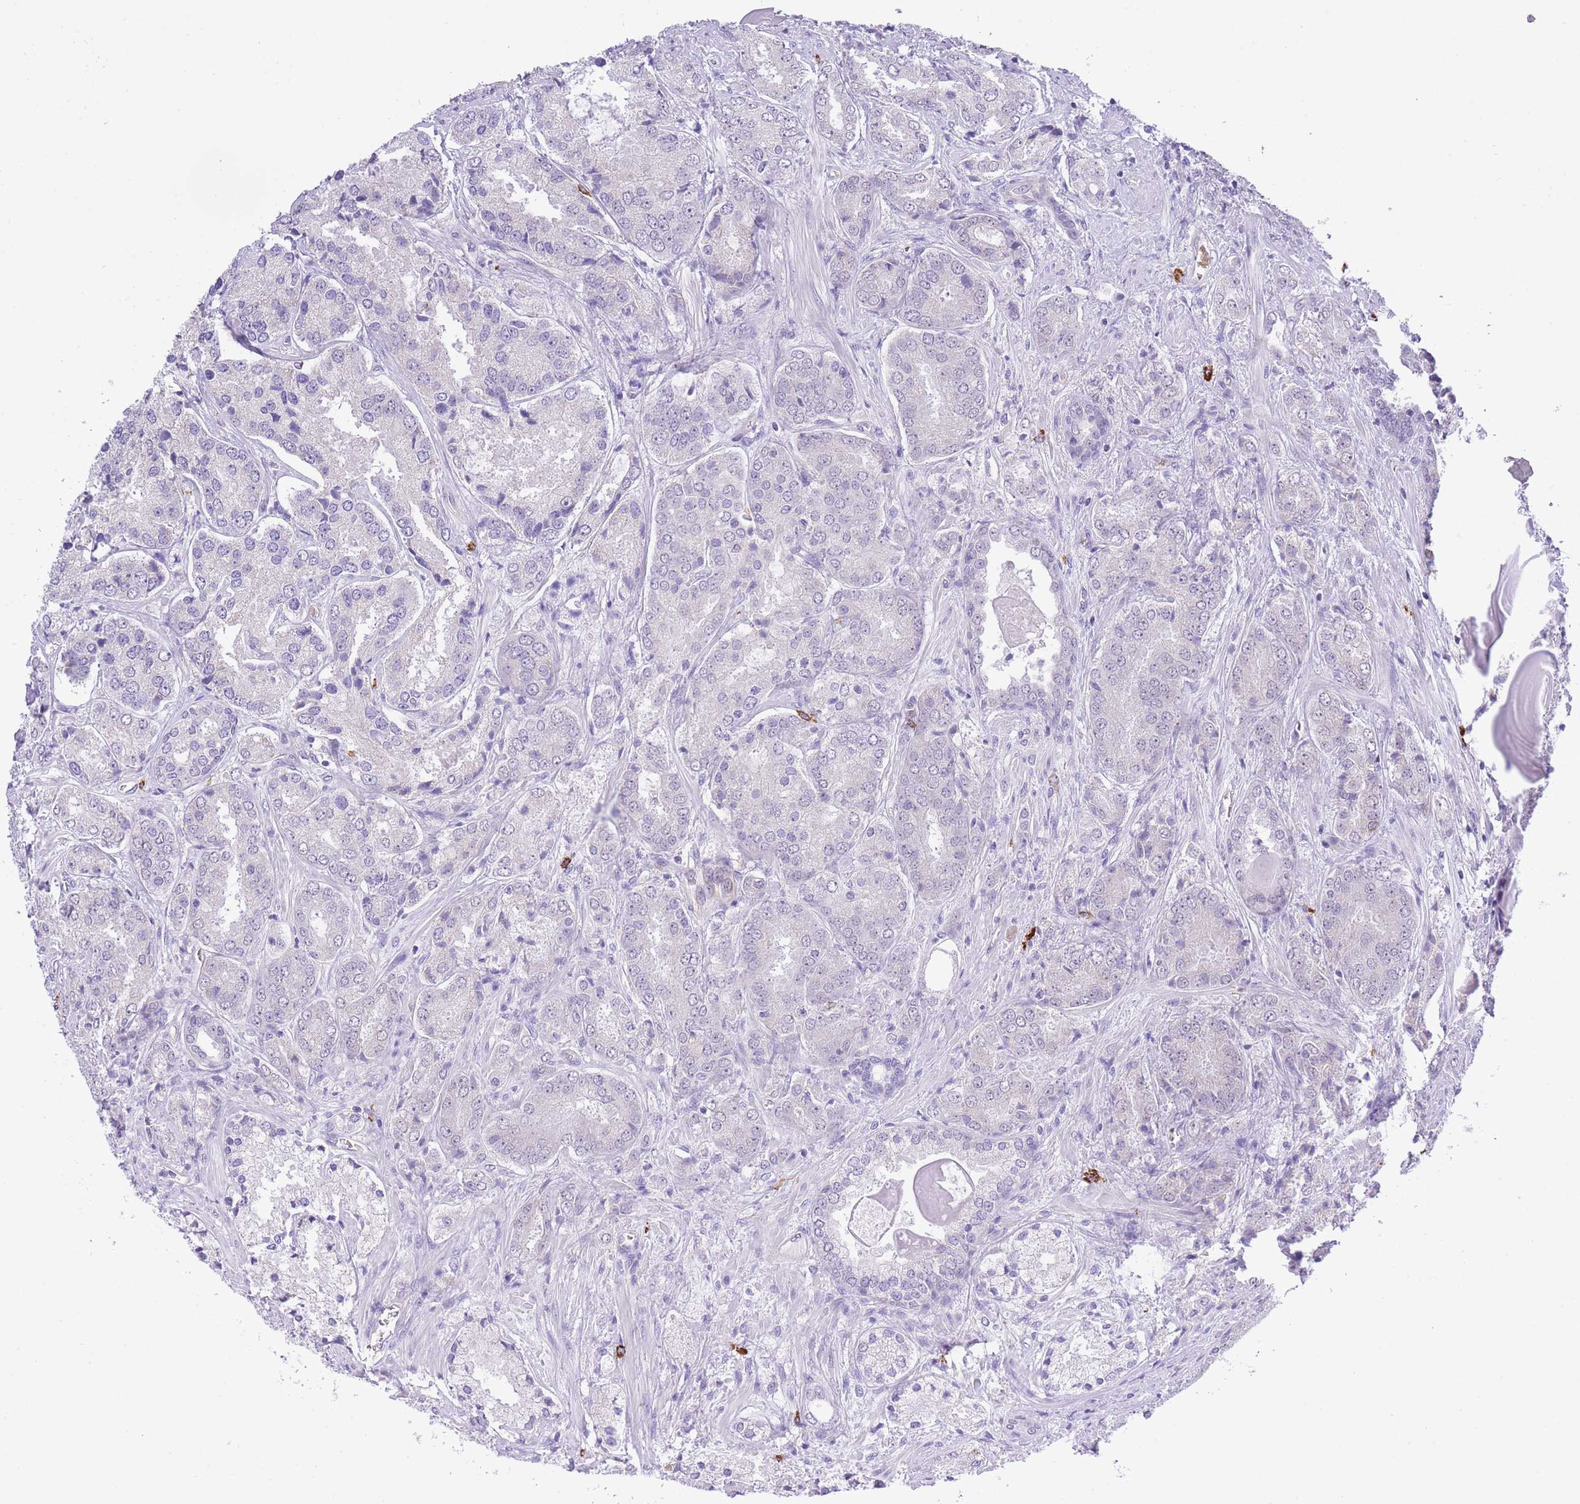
{"staining": {"intensity": "negative", "quantity": "none", "location": "none"}, "tissue": "prostate cancer", "cell_type": "Tumor cells", "image_type": "cancer", "snomed": [{"axis": "morphology", "description": "Adenocarcinoma, High grade"}, {"axis": "topography", "description": "Prostate"}], "caption": "Protein analysis of prostate cancer (high-grade adenocarcinoma) displays no significant staining in tumor cells. (Stains: DAB (3,3'-diaminobenzidine) immunohistochemistry (IHC) with hematoxylin counter stain, Microscopy: brightfield microscopy at high magnification).", "gene": "MEIOSIN", "patient": {"sex": "male", "age": 63}}